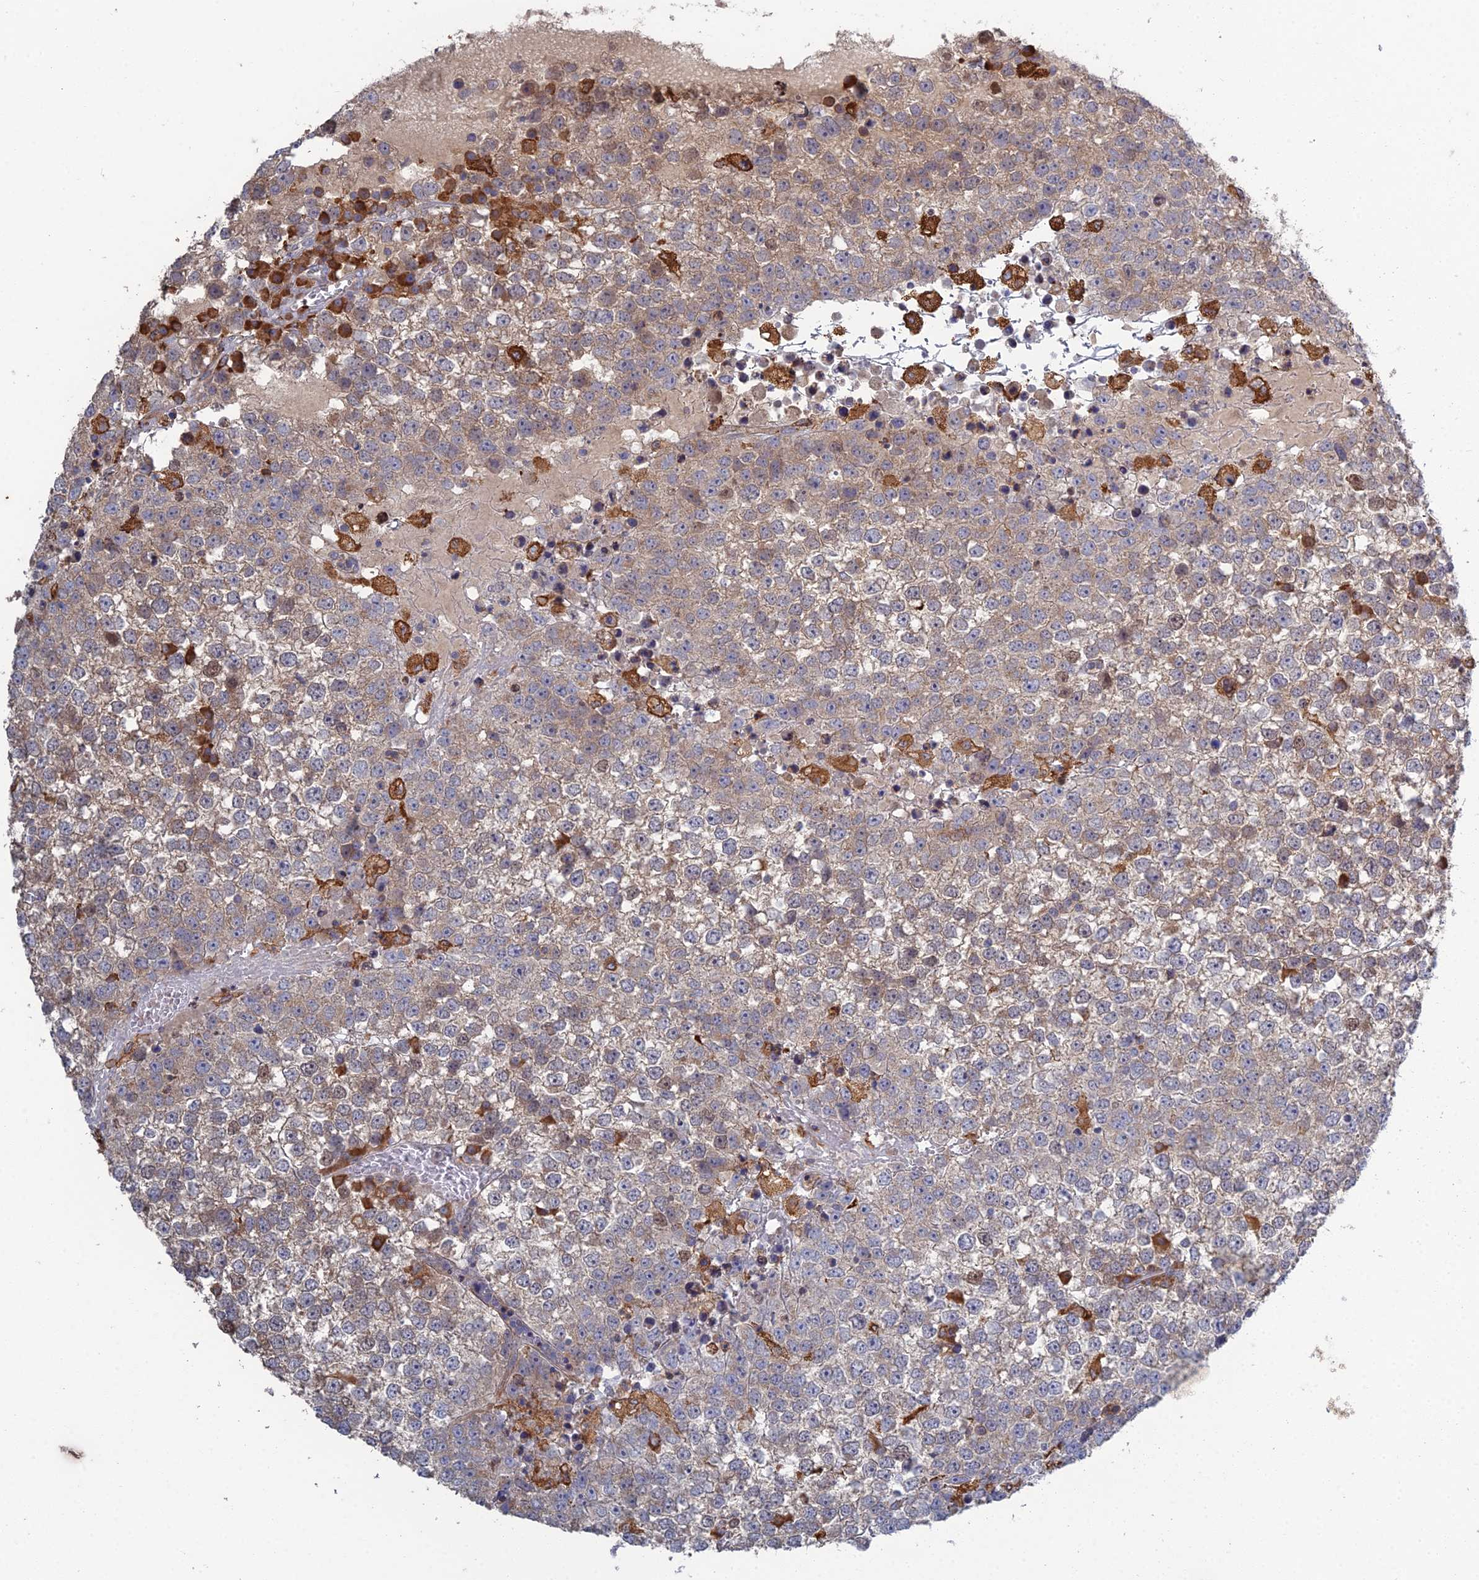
{"staining": {"intensity": "weak", "quantity": "25%-75%", "location": "cytoplasmic/membranous"}, "tissue": "testis cancer", "cell_type": "Tumor cells", "image_type": "cancer", "snomed": [{"axis": "morphology", "description": "Seminoma, NOS"}, {"axis": "topography", "description": "Testis"}], "caption": "This is an image of immunohistochemistry staining of testis cancer, which shows weak staining in the cytoplasmic/membranous of tumor cells.", "gene": "TRAPPC6A", "patient": {"sex": "male", "age": 65}}